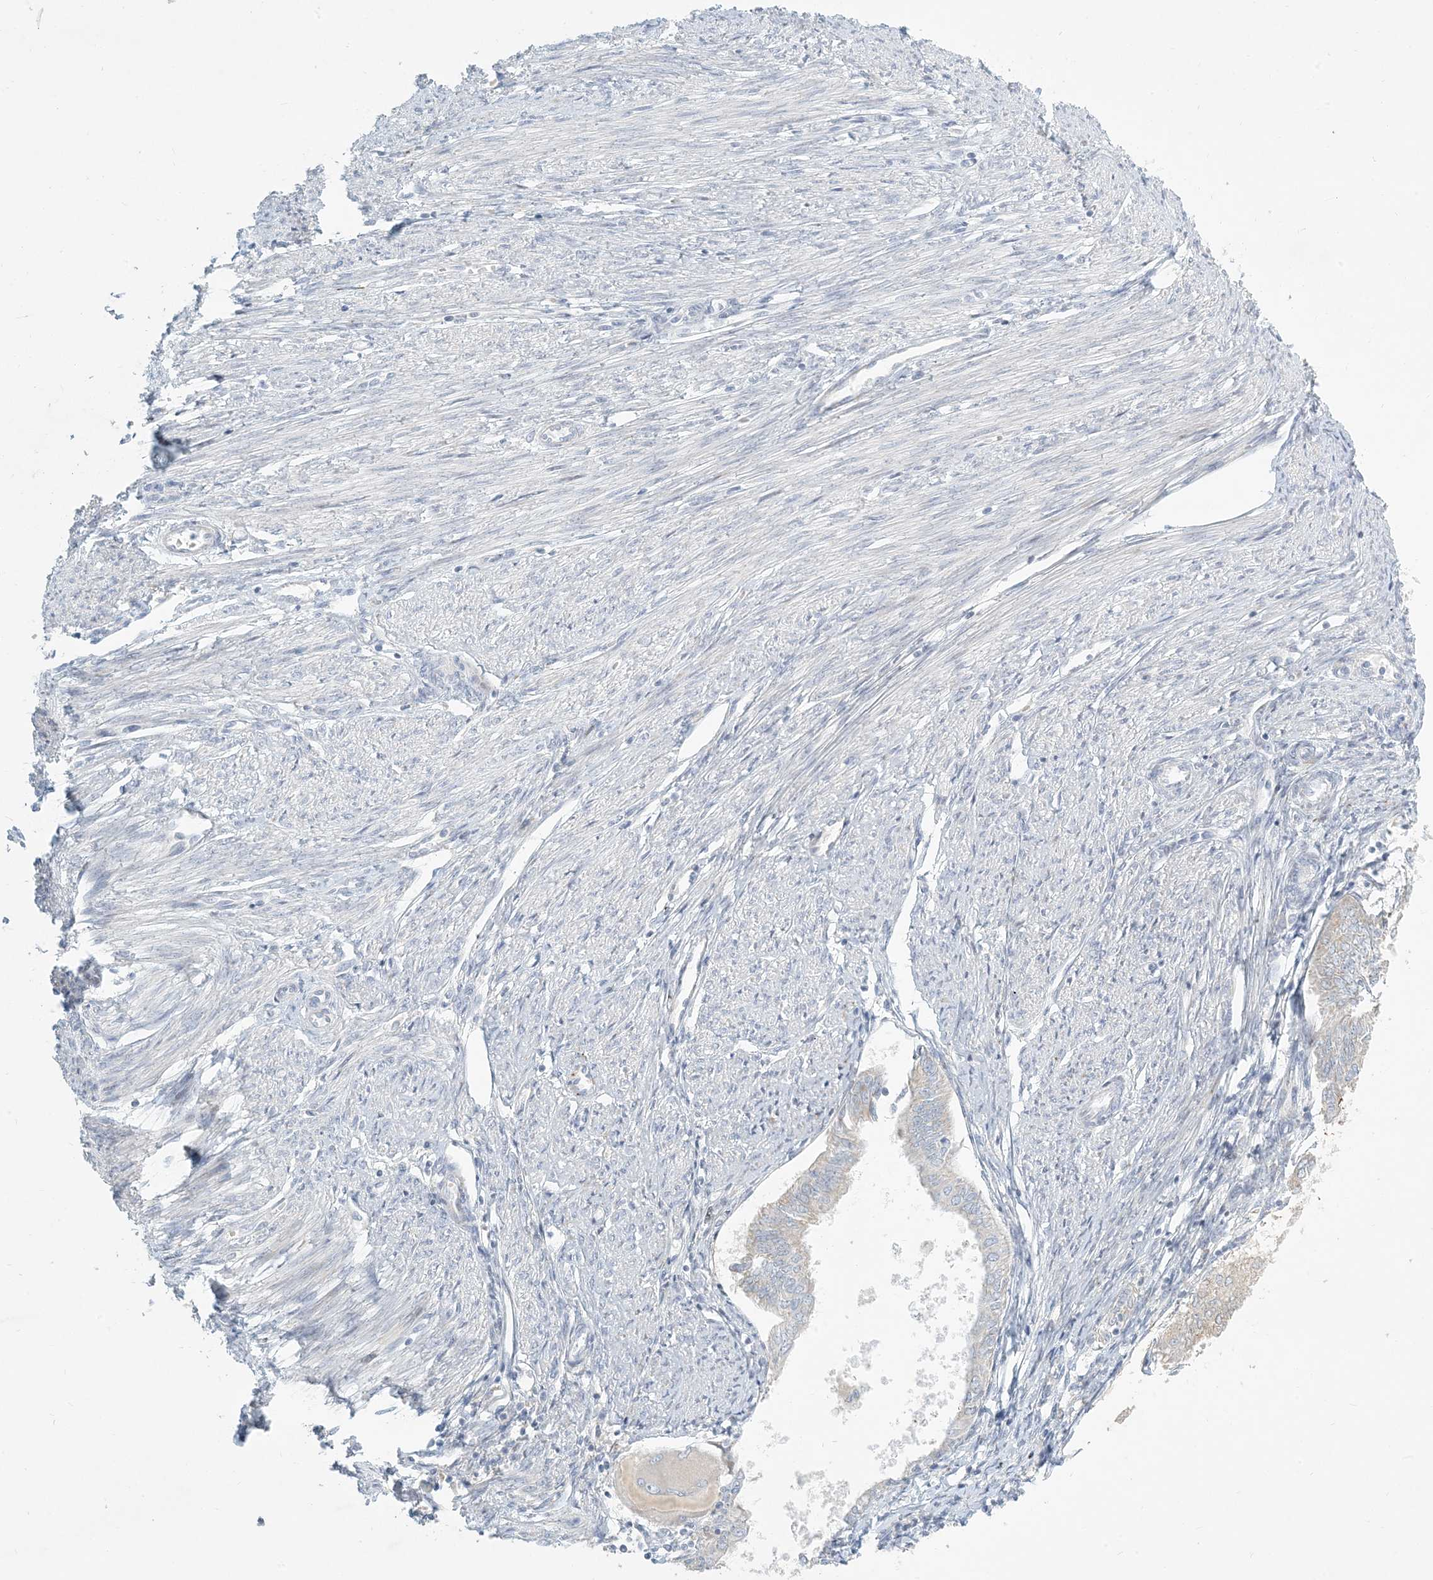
{"staining": {"intensity": "negative", "quantity": "none", "location": "none"}, "tissue": "endometrial cancer", "cell_type": "Tumor cells", "image_type": "cancer", "snomed": [{"axis": "morphology", "description": "Adenocarcinoma, NOS"}, {"axis": "topography", "description": "Endometrium"}], "caption": "Histopathology image shows no protein staining in tumor cells of endometrial adenocarcinoma tissue.", "gene": "ZNF385D", "patient": {"sex": "female", "age": 58}}